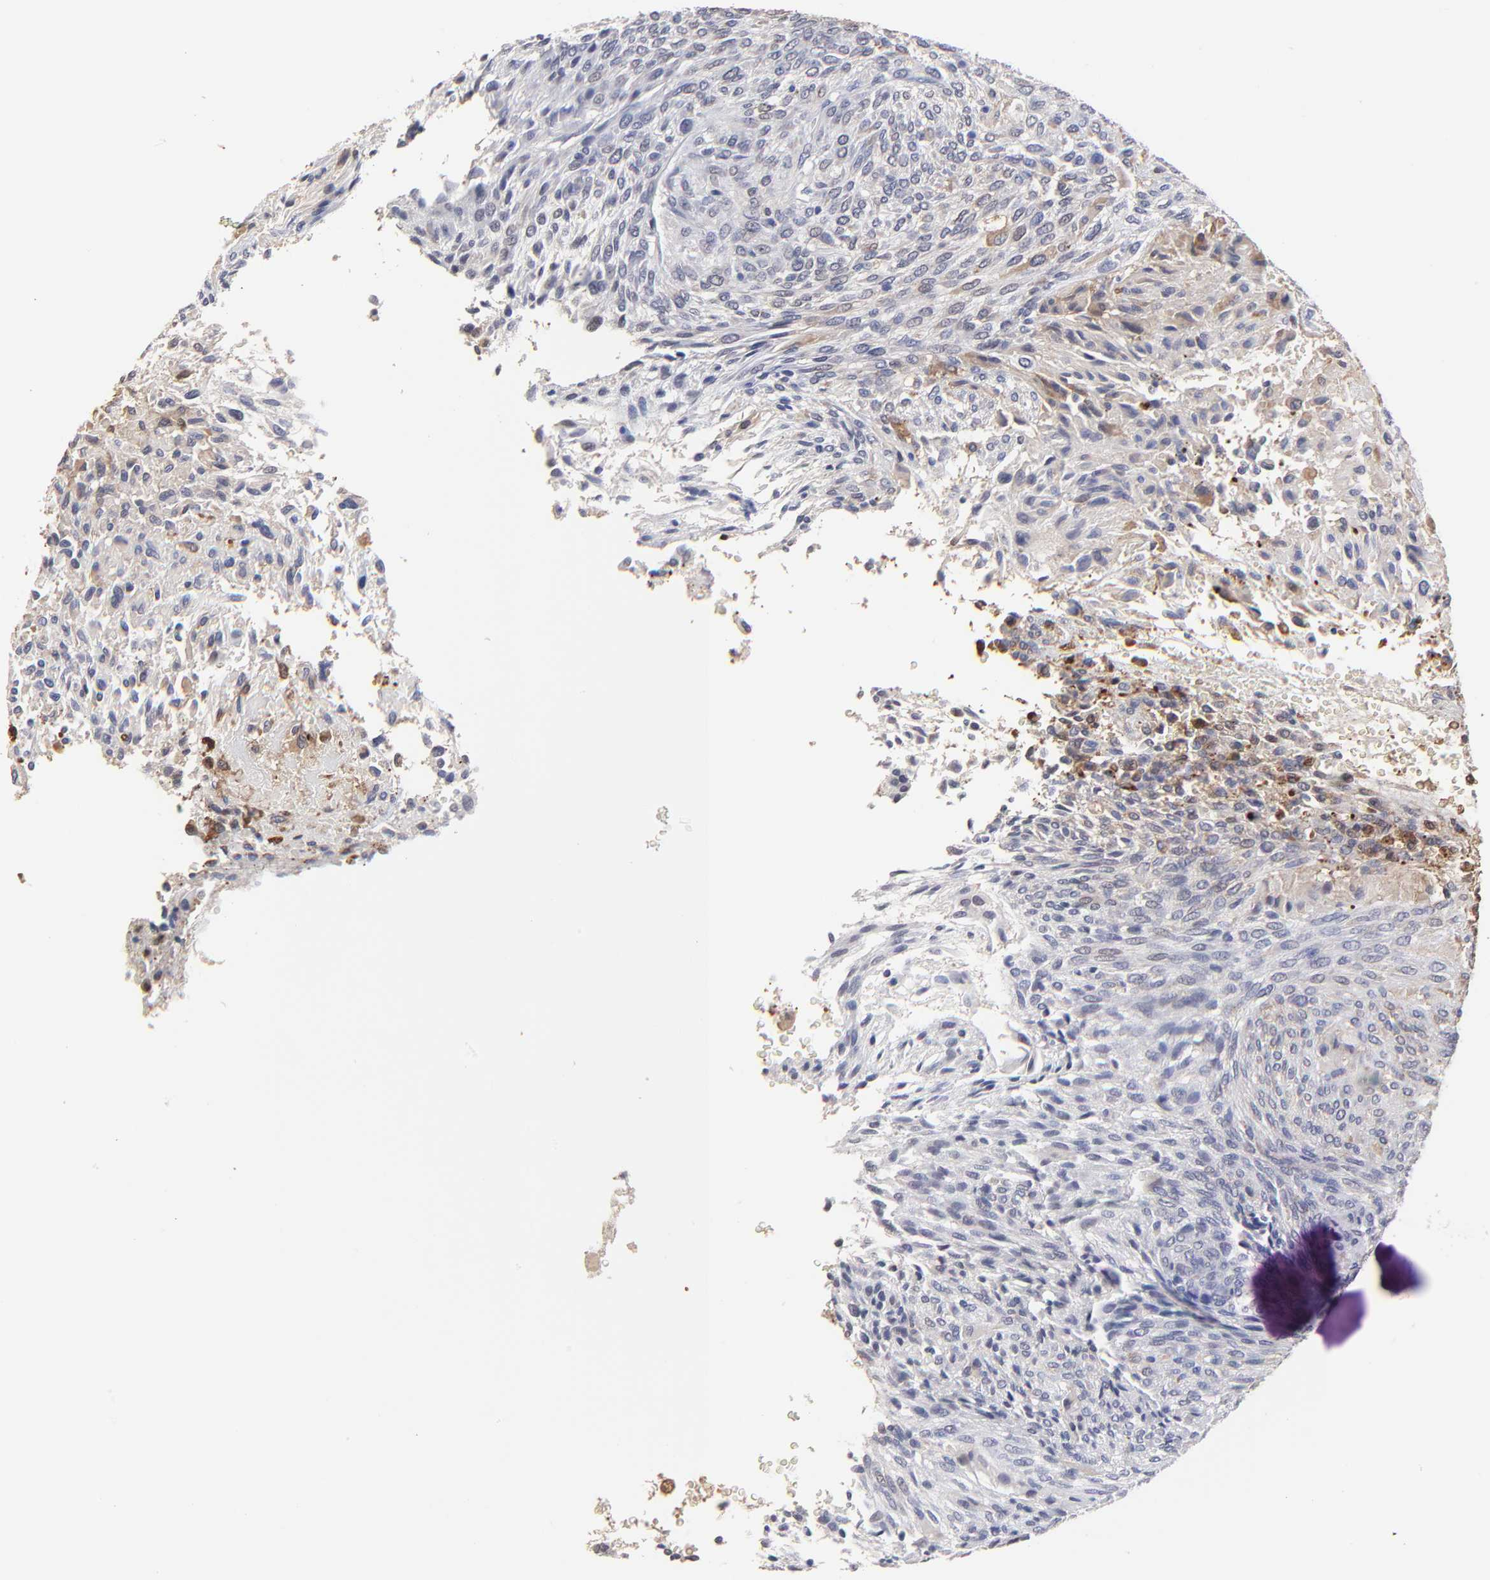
{"staining": {"intensity": "moderate", "quantity": "<25%", "location": "cytoplasmic/membranous"}, "tissue": "glioma", "cell_type": "Tumor cells", "image_type": "cancer", "snomed": [{"axis": "morphology", "description": "Glioma, malignant, High grade"}, {"axis": "topography", "description": "Cerebral cortex"}], "caption": "Immunohistochemistry (IHC) histopathology image of glioma stained for a protein (brown), which reveals low levels of moderate cytoplasmic/membranous staining in approximately <25% of tumor cells.", "gene": "SMARCA1", "patient": {"sex": "female", "age": 55}}